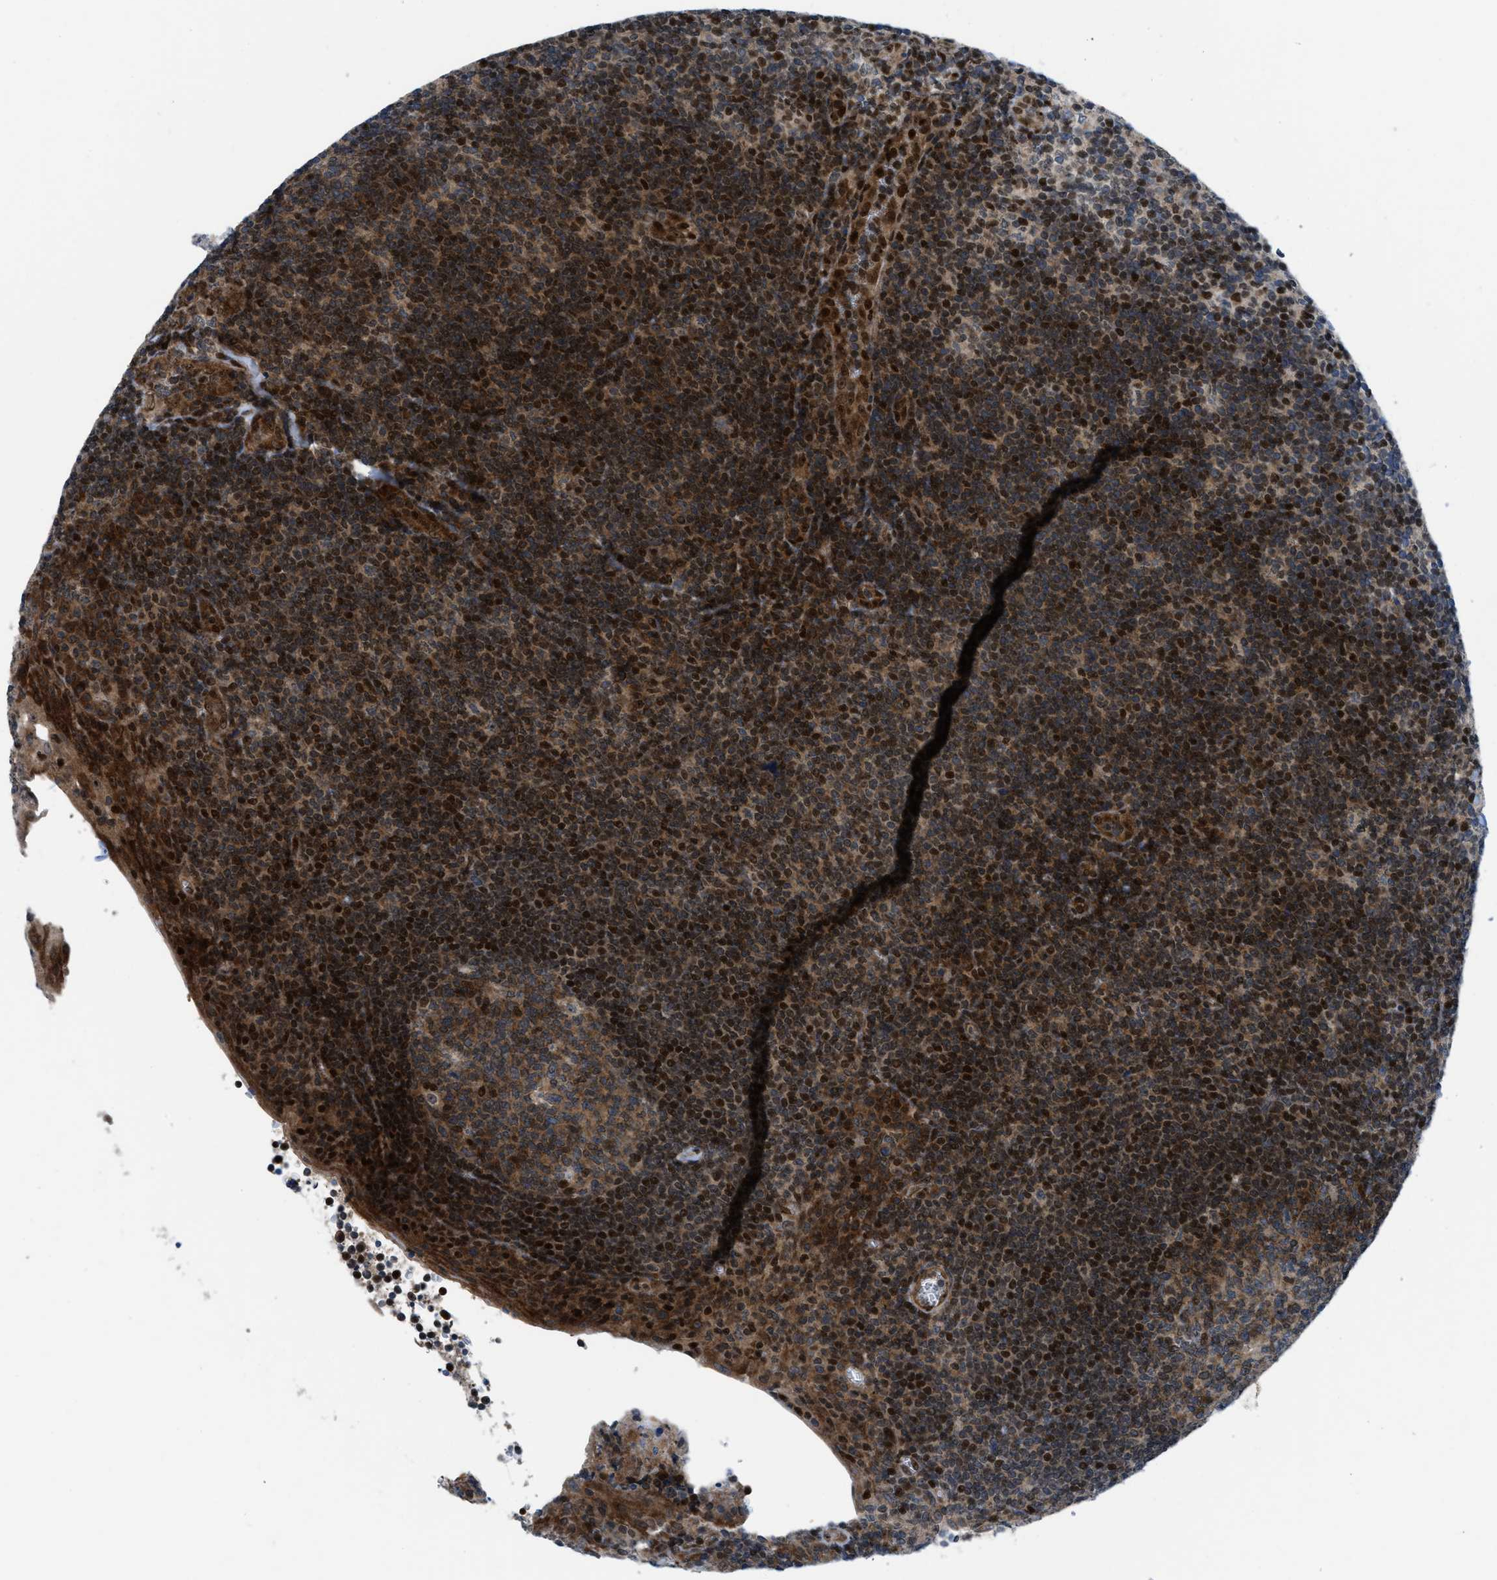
{"staining": {"intensity": "moderate", "quantity": ">75%", "location": "cytoplasmic/membranous,nuclear"}, "tissue": "tonsil", "cell_type": "Germinal center cells", "image_type": "normal", "snomed": [{"axis": "morphology", "description": "Normal tissue, NOS"}, {"axis": "topography", "description": "Tonsil"}], "caption": "Moderate cytoplasmic/membranous,nuclear positivity is appreciated in approximately >75% of germinal center cells in benign tonsil. (IHC, brightfield microscopy, high magnification).", "gene": "PPP2CB", "patient": {"sex": "male", "age": 37}}